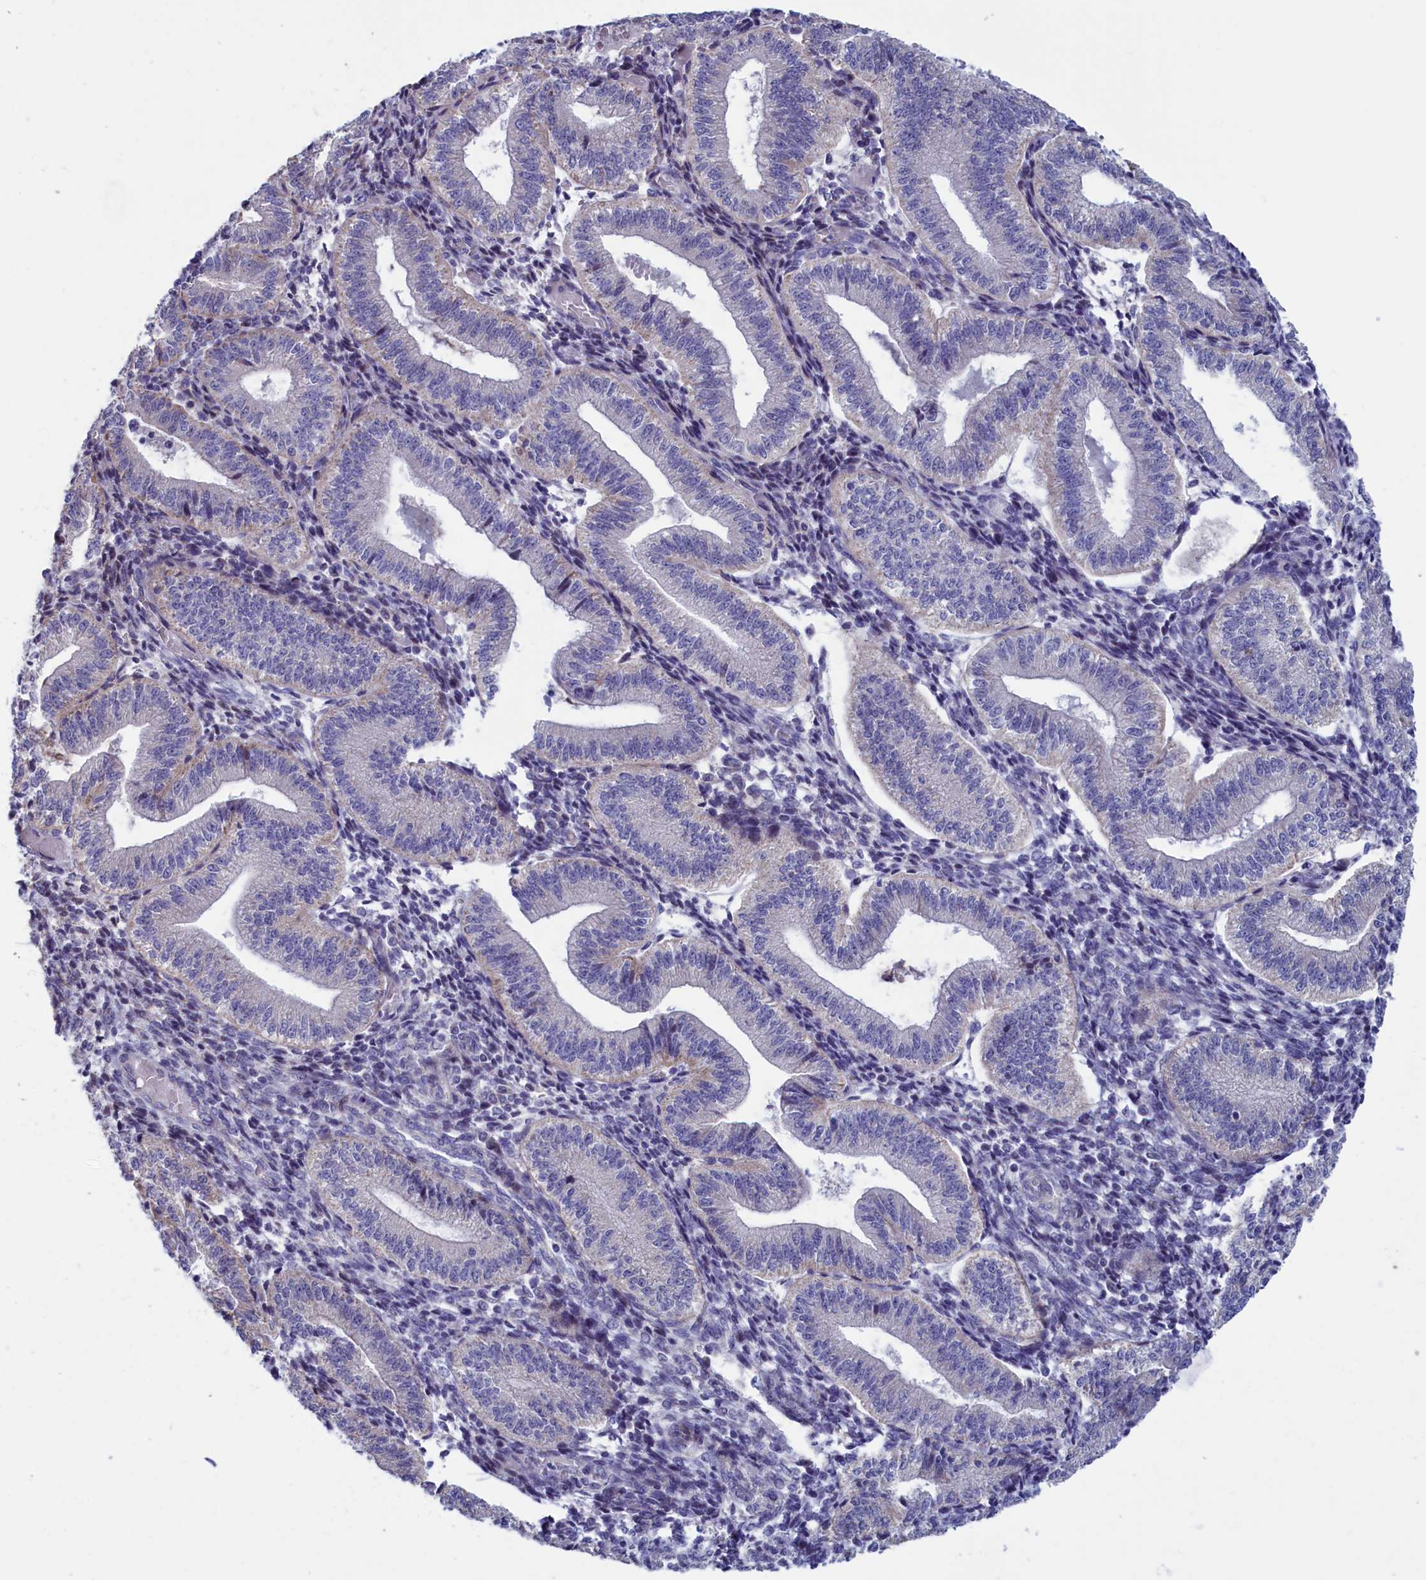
{"staining": {"intensity": "negative", "quantity": "none", "location": "none"}, "tissue": "endometrium", "cell_type": "Cells in endometrial stroma", "image_type": "normal", "snomed": [{"axis": "morphology", "description": "Normal tissue, NOS"}, {"axis": "topography", "description": "Endometrium"}], "caption": "The micrograph demonstrates no staining of cells in endometrial stroma in unremarkable endometrium.", "gene": "NIBAN3", "patient": {"sex": "female", "age": 34}}